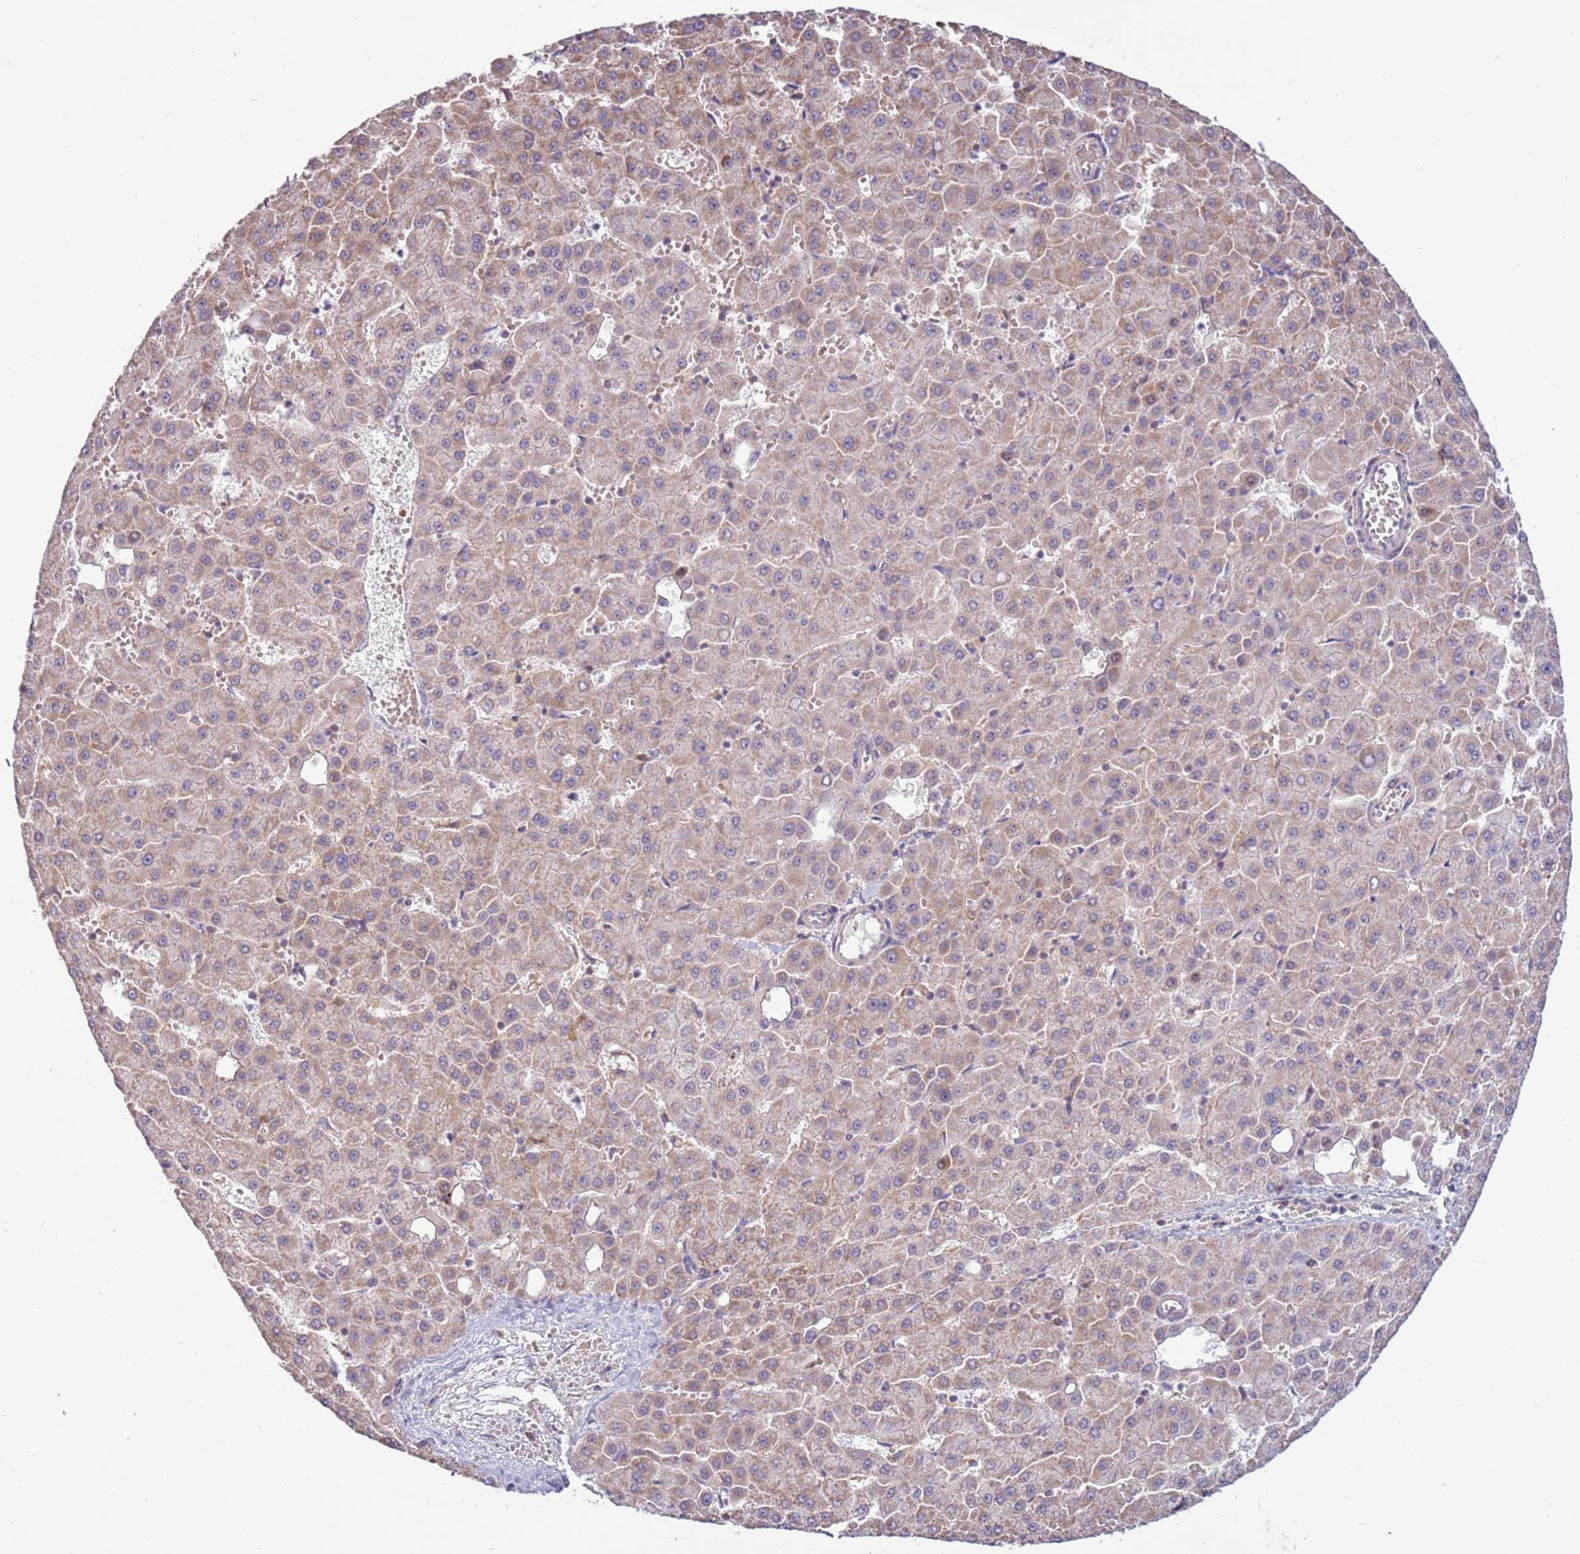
{"staining": {"intensity": "weak", "quantity": "25%-75%", "location": "cytoplasmic/membranous"}, "tissue": "liver cancer", "cell_type": "Tumor cells", "image_type": "cancer", "snomed": [{"axis": "morphology", "description": "Carcinoma, Hepatocellular, NOS"}, {"axis": "topography", "description": "Liver"}], "caption": "Immunohistochemical staining of liver cancer (hepatocellular carcinoma) demonstrates low levels of weak cytoplasmic/membranous protein positivity in approximately 25%-75% of tumor cells. (DAB (3,3'-diaminobenzidine) = brown stain, brightfield microscopy at high magnification).", "gene": "EVA1B", "patient": {"sex": "male", "age": 47}}